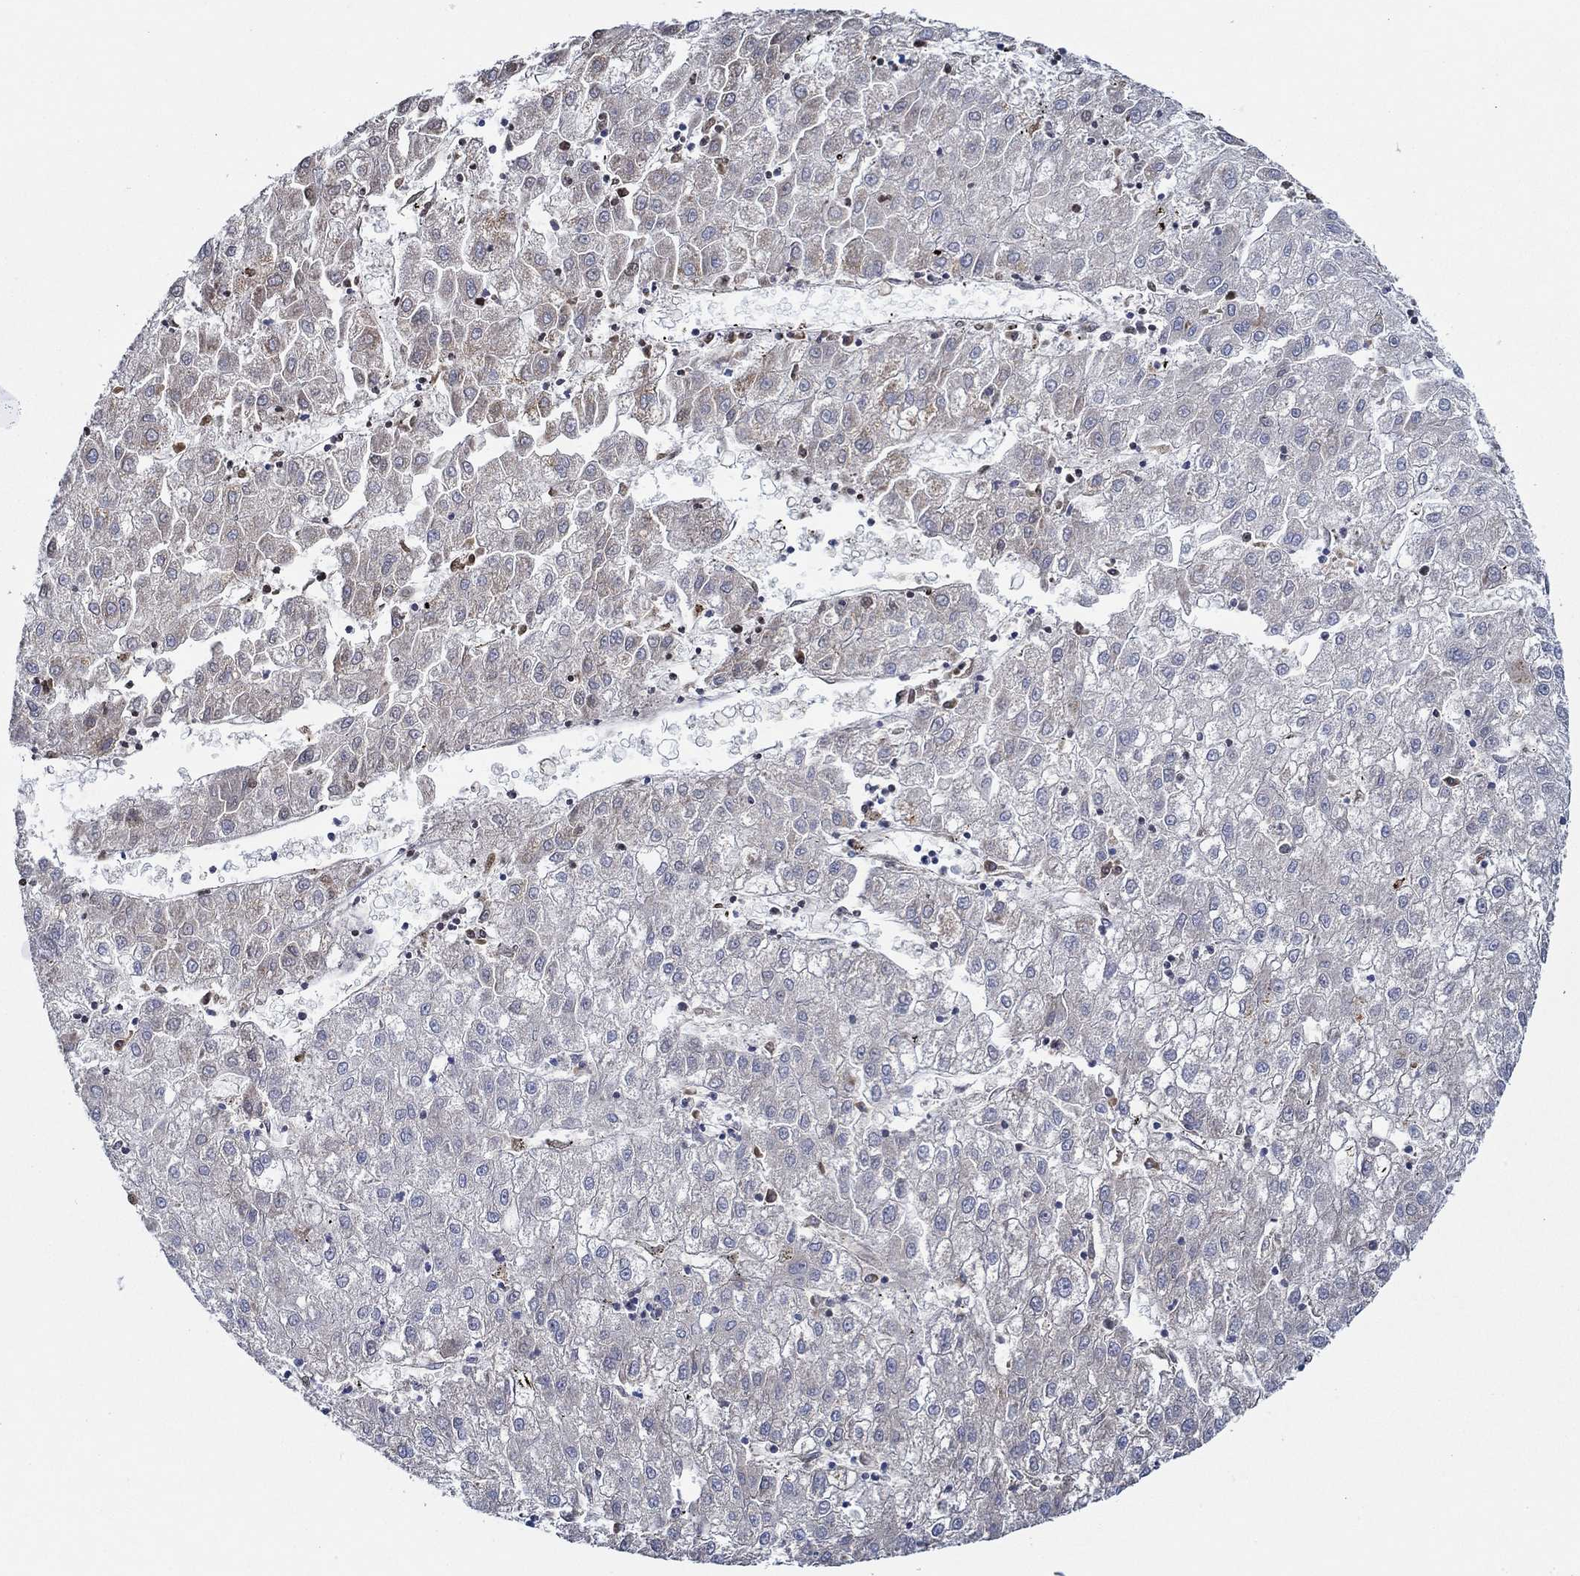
{"staining": {"intensity": "negative", "quantity": "none", "location": "none"}, "tissue": "liver cancer", "cell_type": "Tumor cells", "image_type": "cancer", "snomed": [{"axis": "morphology", "description": "Carcinoma, Hepatocellular, NOS"}, {"axis": "topography", "description": "Liver"}], "caption": "Photomicrograph shows no significant protein staining in tumor cells of hepatocellular carcinoma (liver).", "gene": "SLC27A3", "patient": {"sex": "male", "age": 72}}